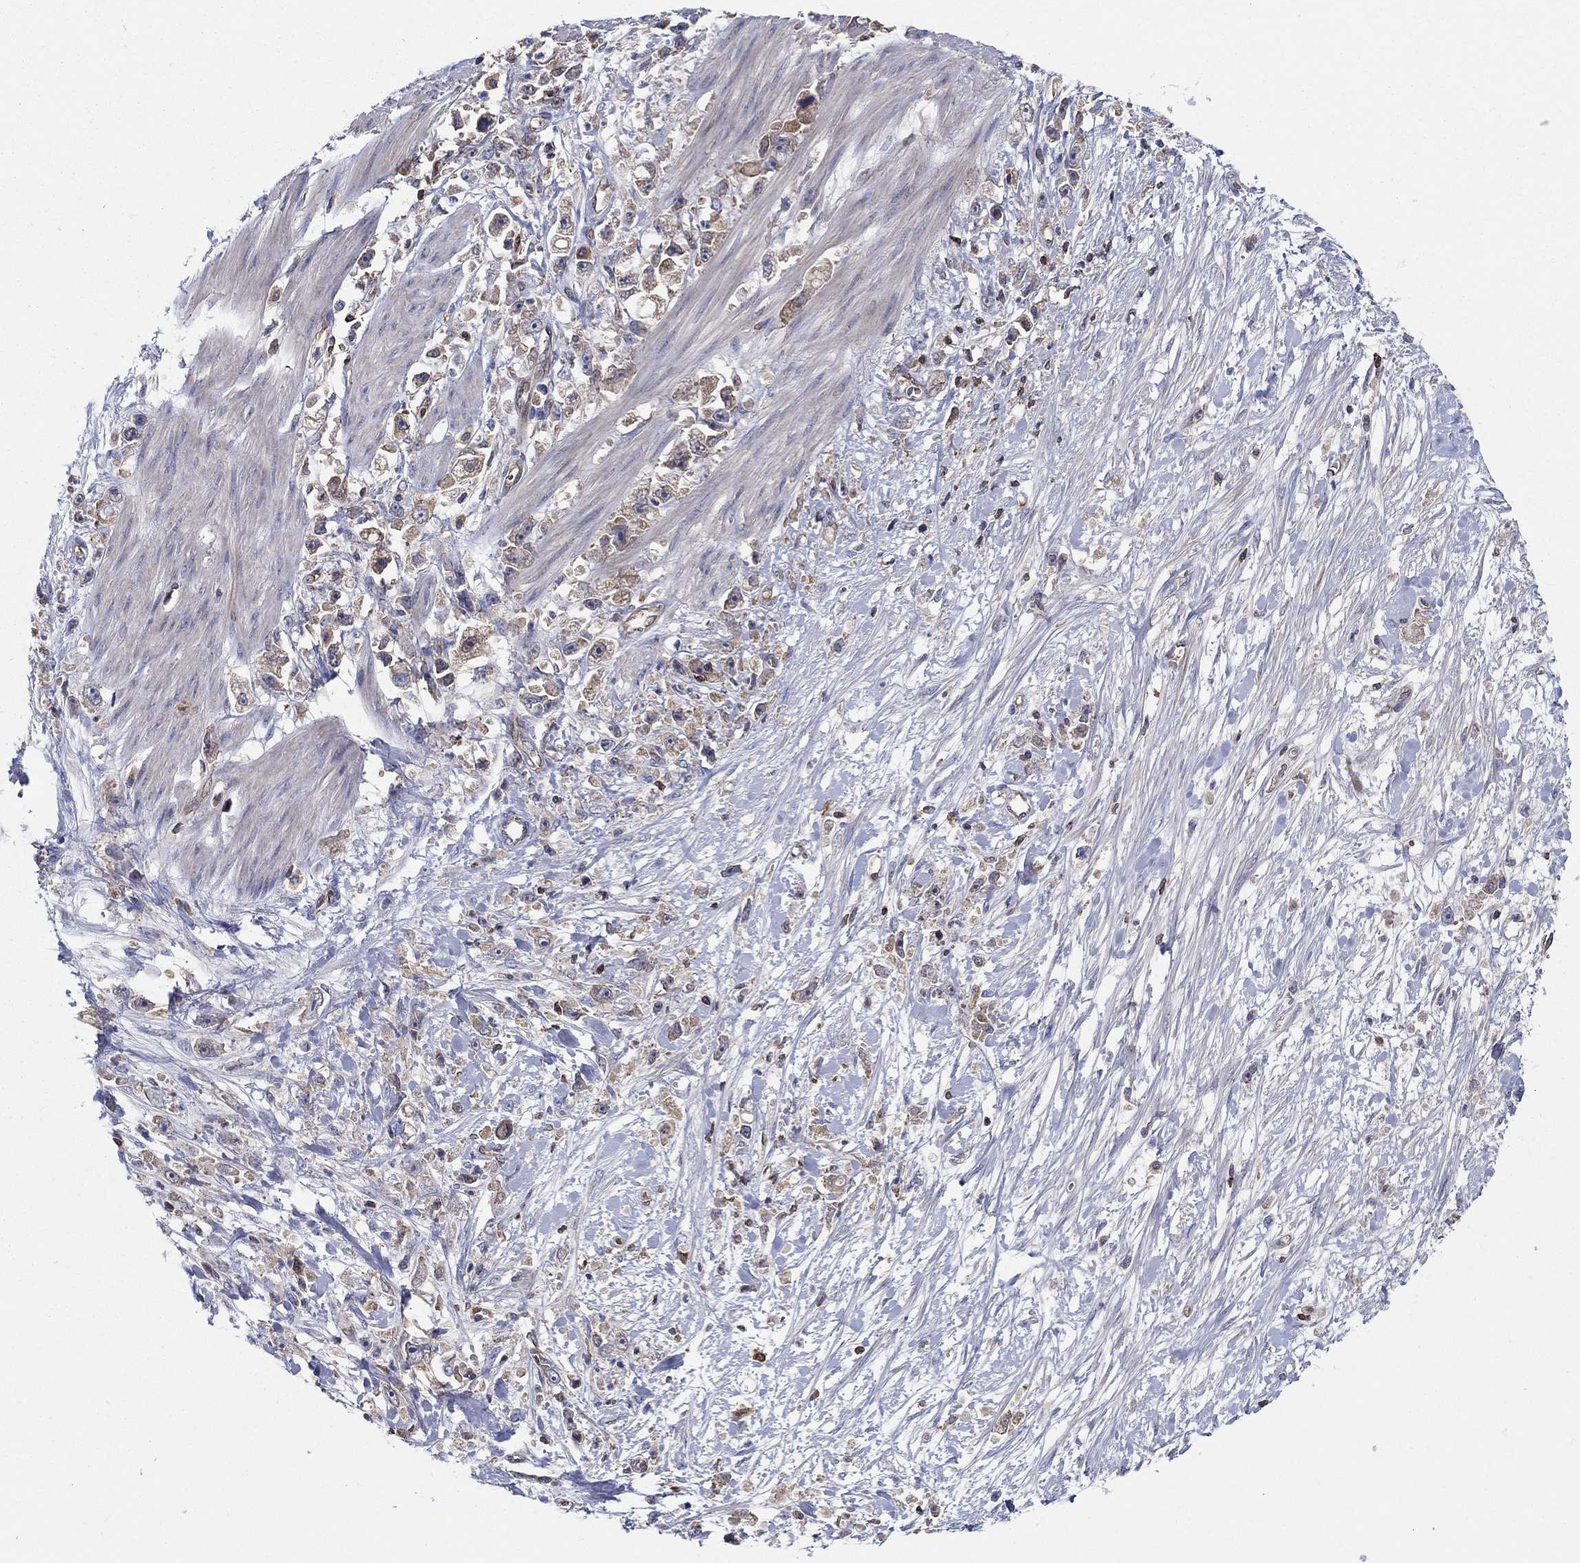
{"staining": {"intensity": "weak", "quantity": ">75%", "location": "cytoplasmic/membranous"}, "tissue": "stomach cancer", "cell_type": "Tumor cells", "image_type": "cancer", "snomed": [{"axis": "morphology", "description": "Adenocarcinoma, NOS"}, {"axis": "topography", "description": "Stomach"}], "caption": "Immunohistochemistry photomicrograph of adenocarcinoma (stomach) stained for a protein (brown), which demonstrates low levels of weak cytoplasmic/membranous staining in about >75% of tumor cells.", "gene": "AGFG2", "patient": {"sex": "female", "age": 59}}